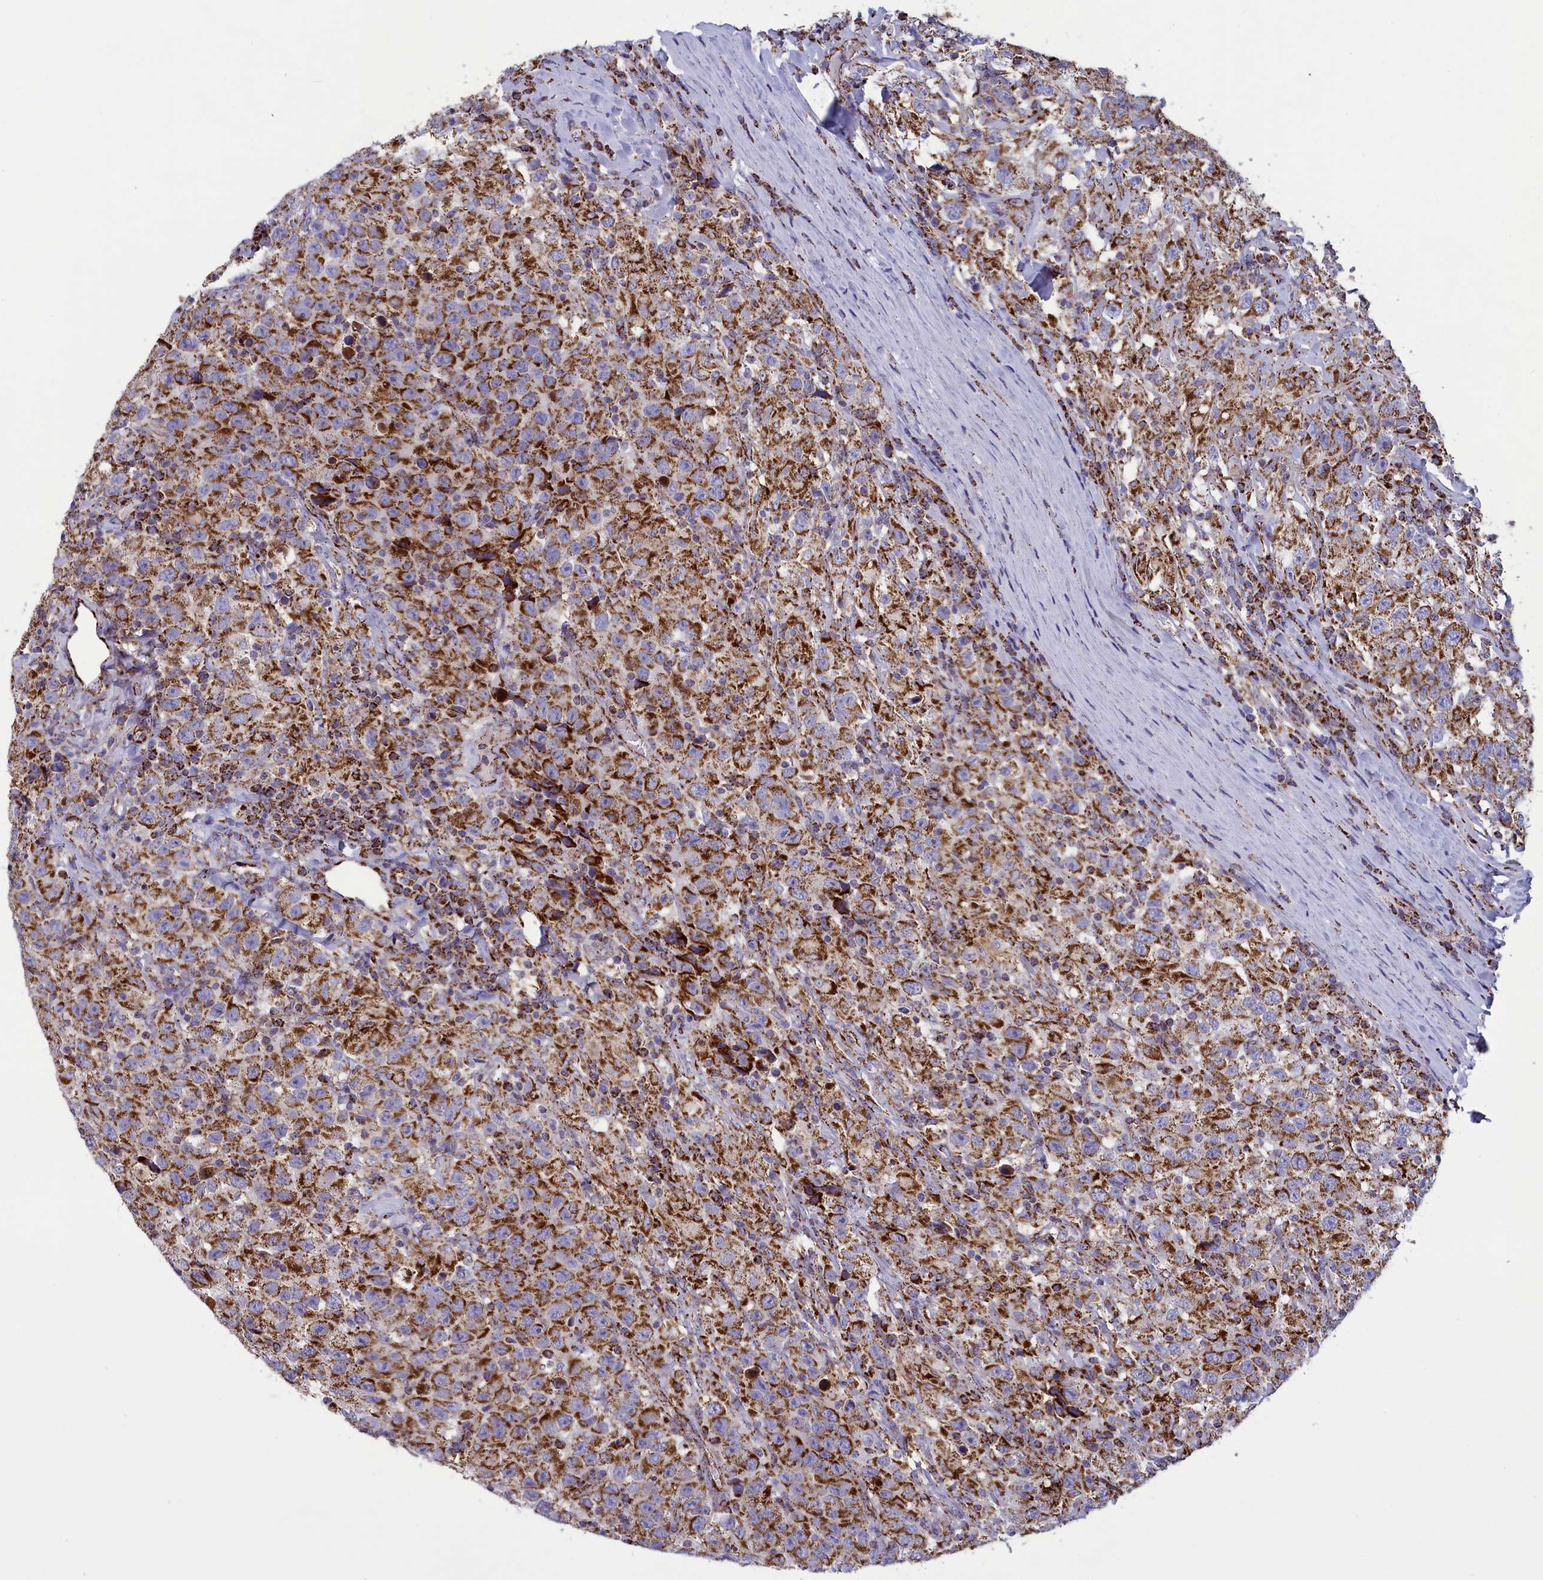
{"staining": {"intensity": "strong", "quantity": ">75%", "location": "cytoplasmic/membranous"}, "tissue": "testis cancer", "cell_type": "Tumor cells", "image_type": "cancer", "snomed": [{"axis": "morphology", "description": "Seminoma, NOS"}, {"axis": "topography", "description": "Testis"}], "caption": "Strong cytoplasmic/membranous protein expression is seen in about >75% of tumor cells in testis seminoma.", "gene": "ISOC2", "patient": {"sex": "male", "age": 41}}